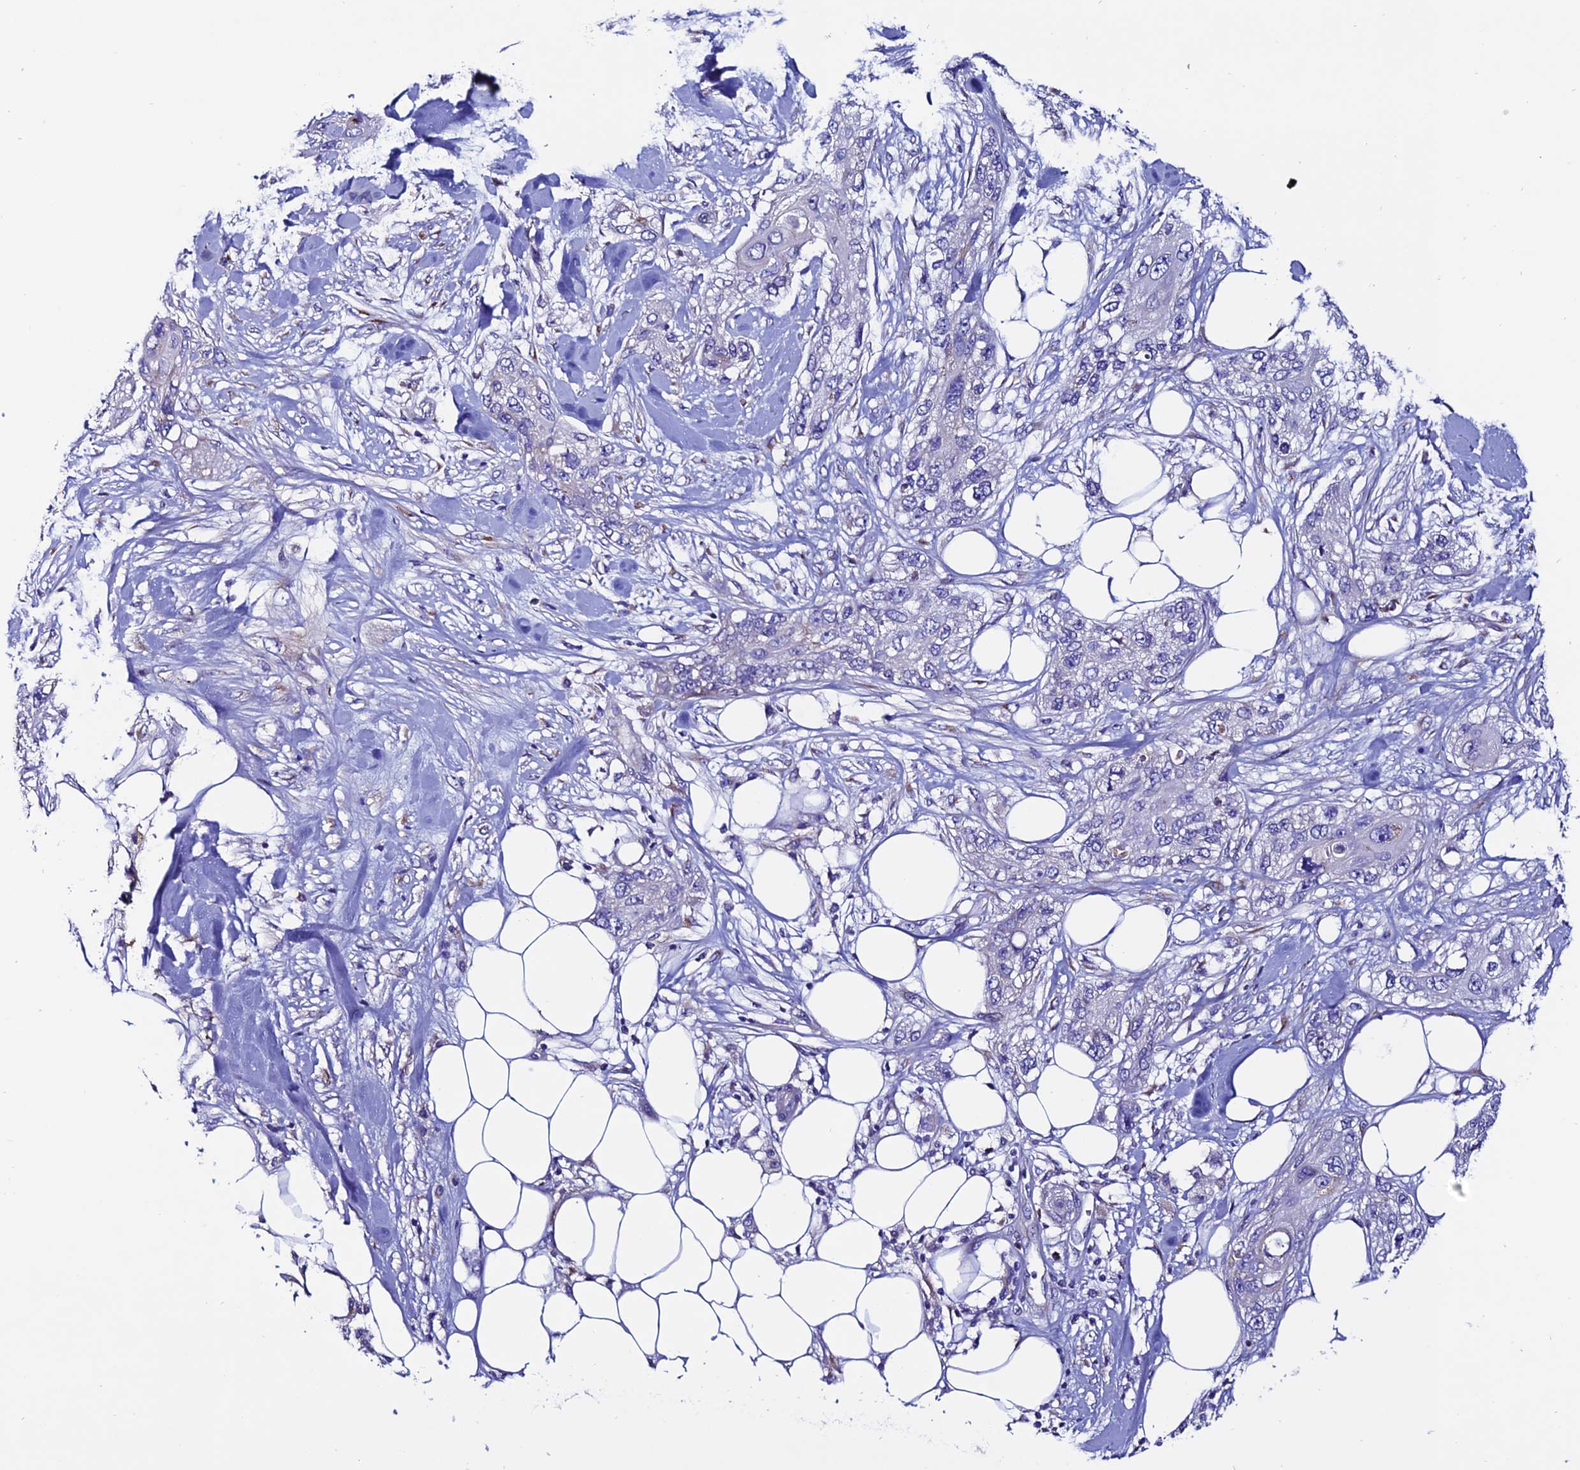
{"staining": {"intensity": "negative", "quantity": "none", "location": "none"}, "tissue": "skin cancer", "cell_type": "Tumor cells", "image_type": "cancer", "snomed": [{"axis": "morphology", "description": "Normal tissue, NOS"}, {"axis": "morphology", "description": "Squamous cell carcinoma, NOS"}, {"axis": "topography", "description": "Skin"}], "caption": "Tumor cells show no significant expression in skin squamous cell carcinoma.", "gene": "OR51Q1", "patient": {"sex": "male", "age": 72}}